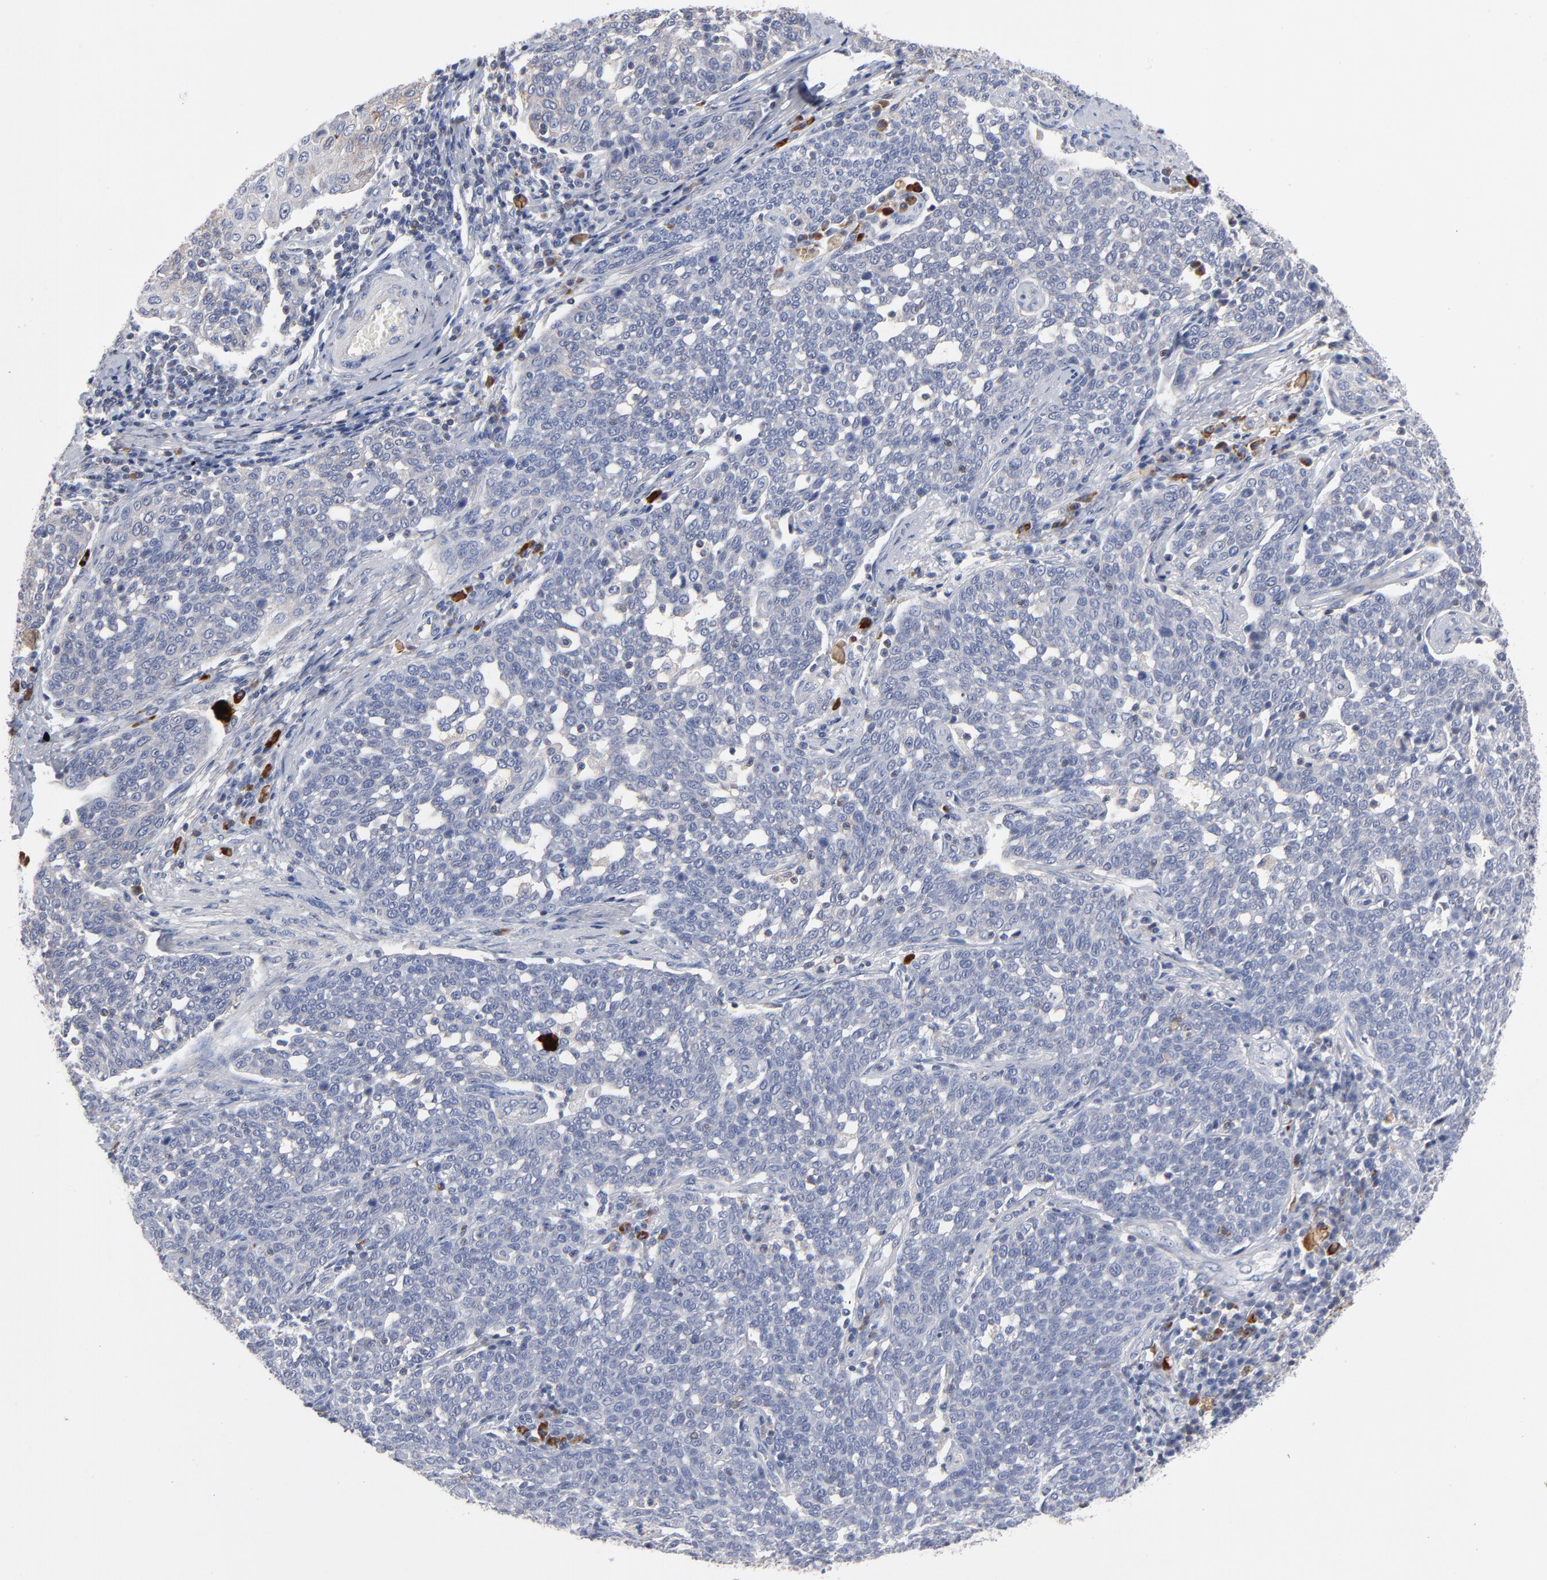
{"staining": {"intensity": "weak", "quantity": "<25%", "location": "cytoplasmic/membranous"}, "tissue": "cervical cancer", "cell_type": "Tumor cells", "image_type": "cancer", "snomed": [{"axis": "morphology", "description": "Squamous cell carcinoma, NOS"}, {"axis": "topography", "description": "Cervix"}], "caption": "DAB (3,3'-diaminobenzidine) immunohistochemical staining of human squamous cell carcinoma (cervical) exhibits no significant staining in tumor cells.", "gene": "PDLIM2", "patient": {"sex": "female", "age": 34}}